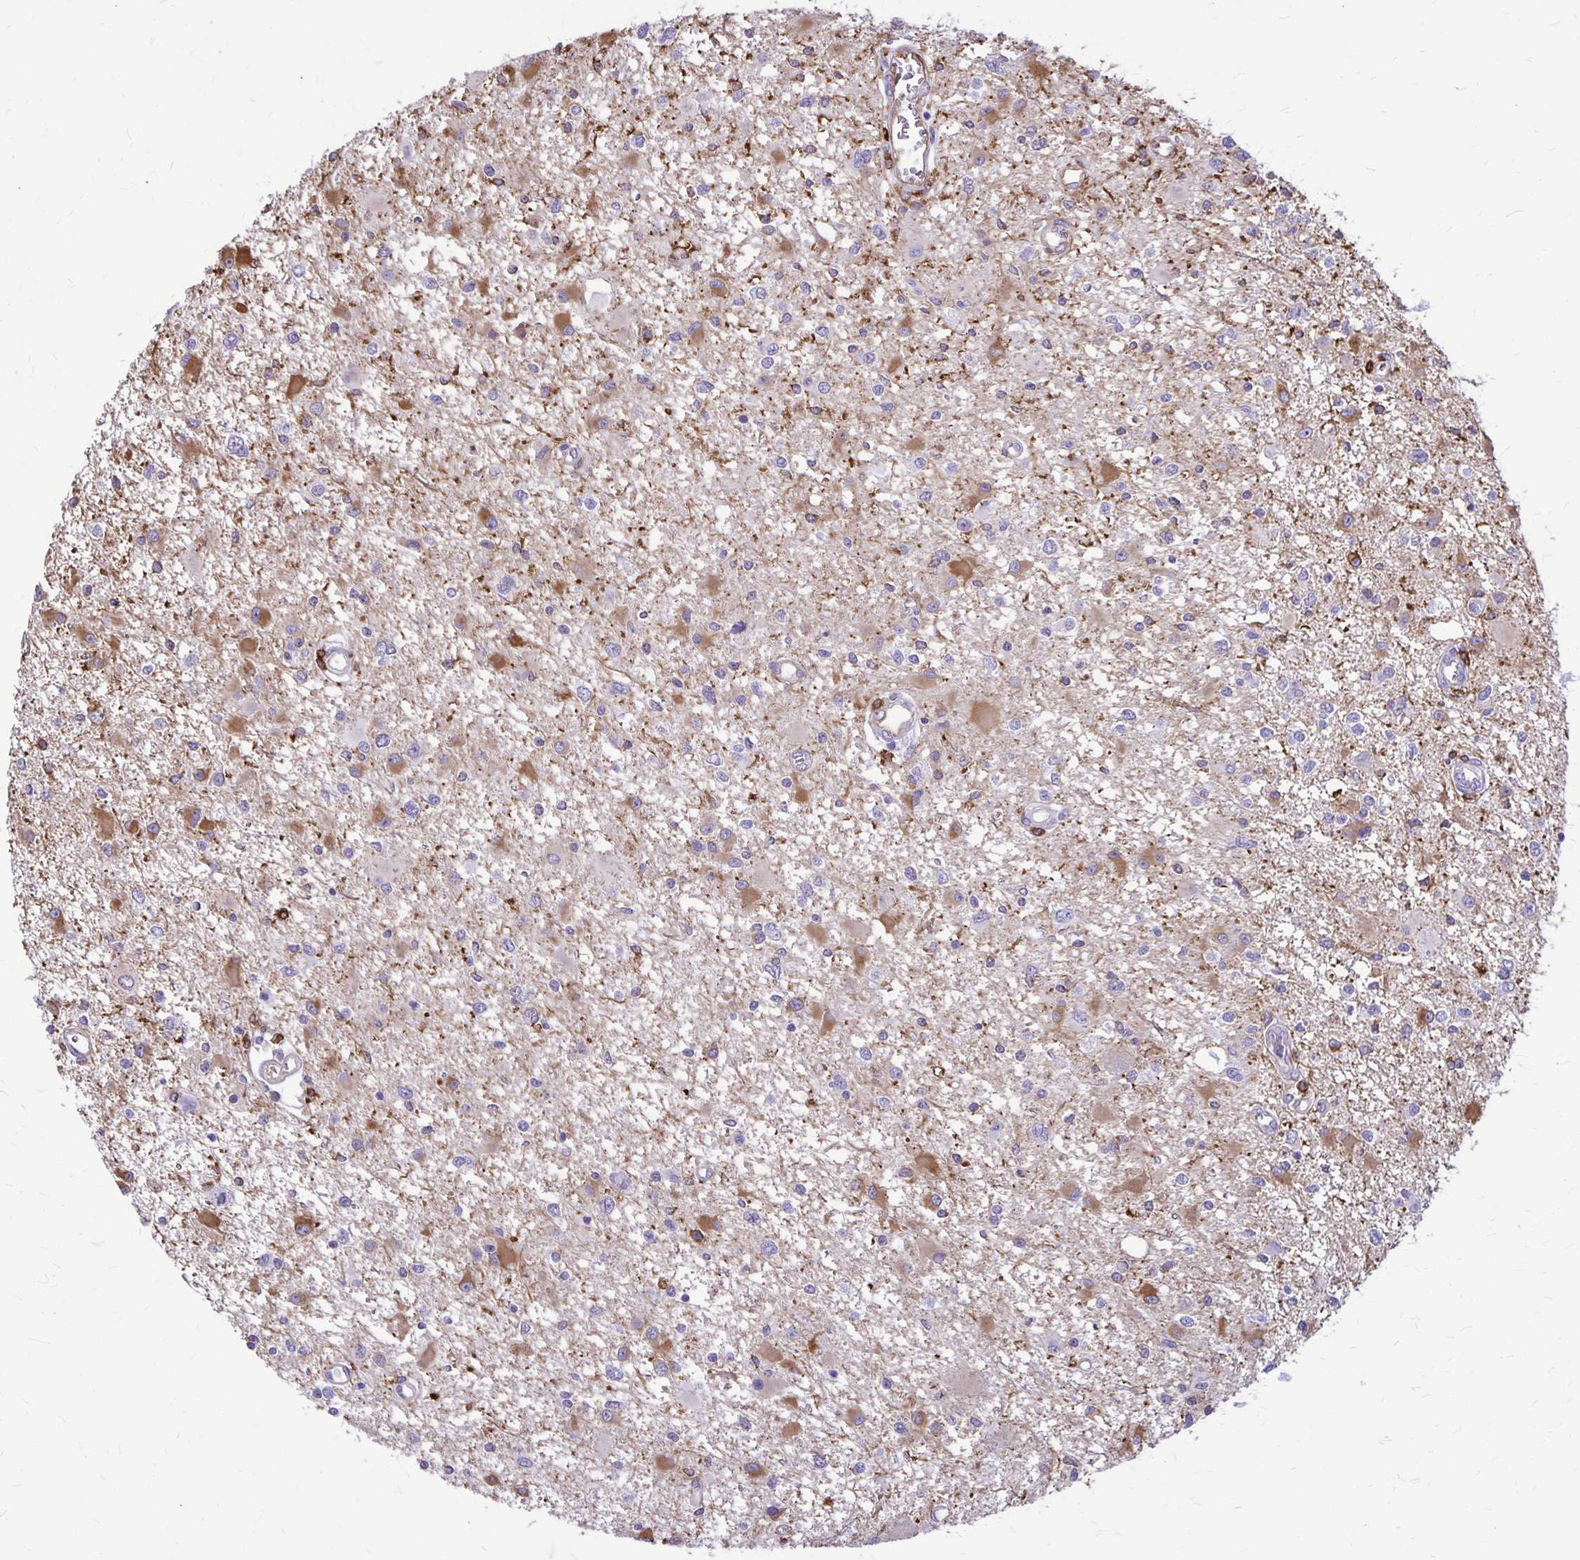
{"staining": {"intensity": "moderate", "quantity": "<25%", "location": "cytoplasmic/membranous"}, "tissue": "glioma", "cell_type": "Tumor cells", "image_type": "cancer", "snomed": [{"axis": "morphology", "description": "Glioma, malignant, High grade"}, {"axis": "topography", "description": "Brain"}], "caption": "Approximately <25% of tumor cells in glioma display moderate cytoplasmic/membranous protein positivity as visualized by brown immunohistochemical staining.", "gene": "RTN1", "patient": {"sex": "male", "age": 54}}